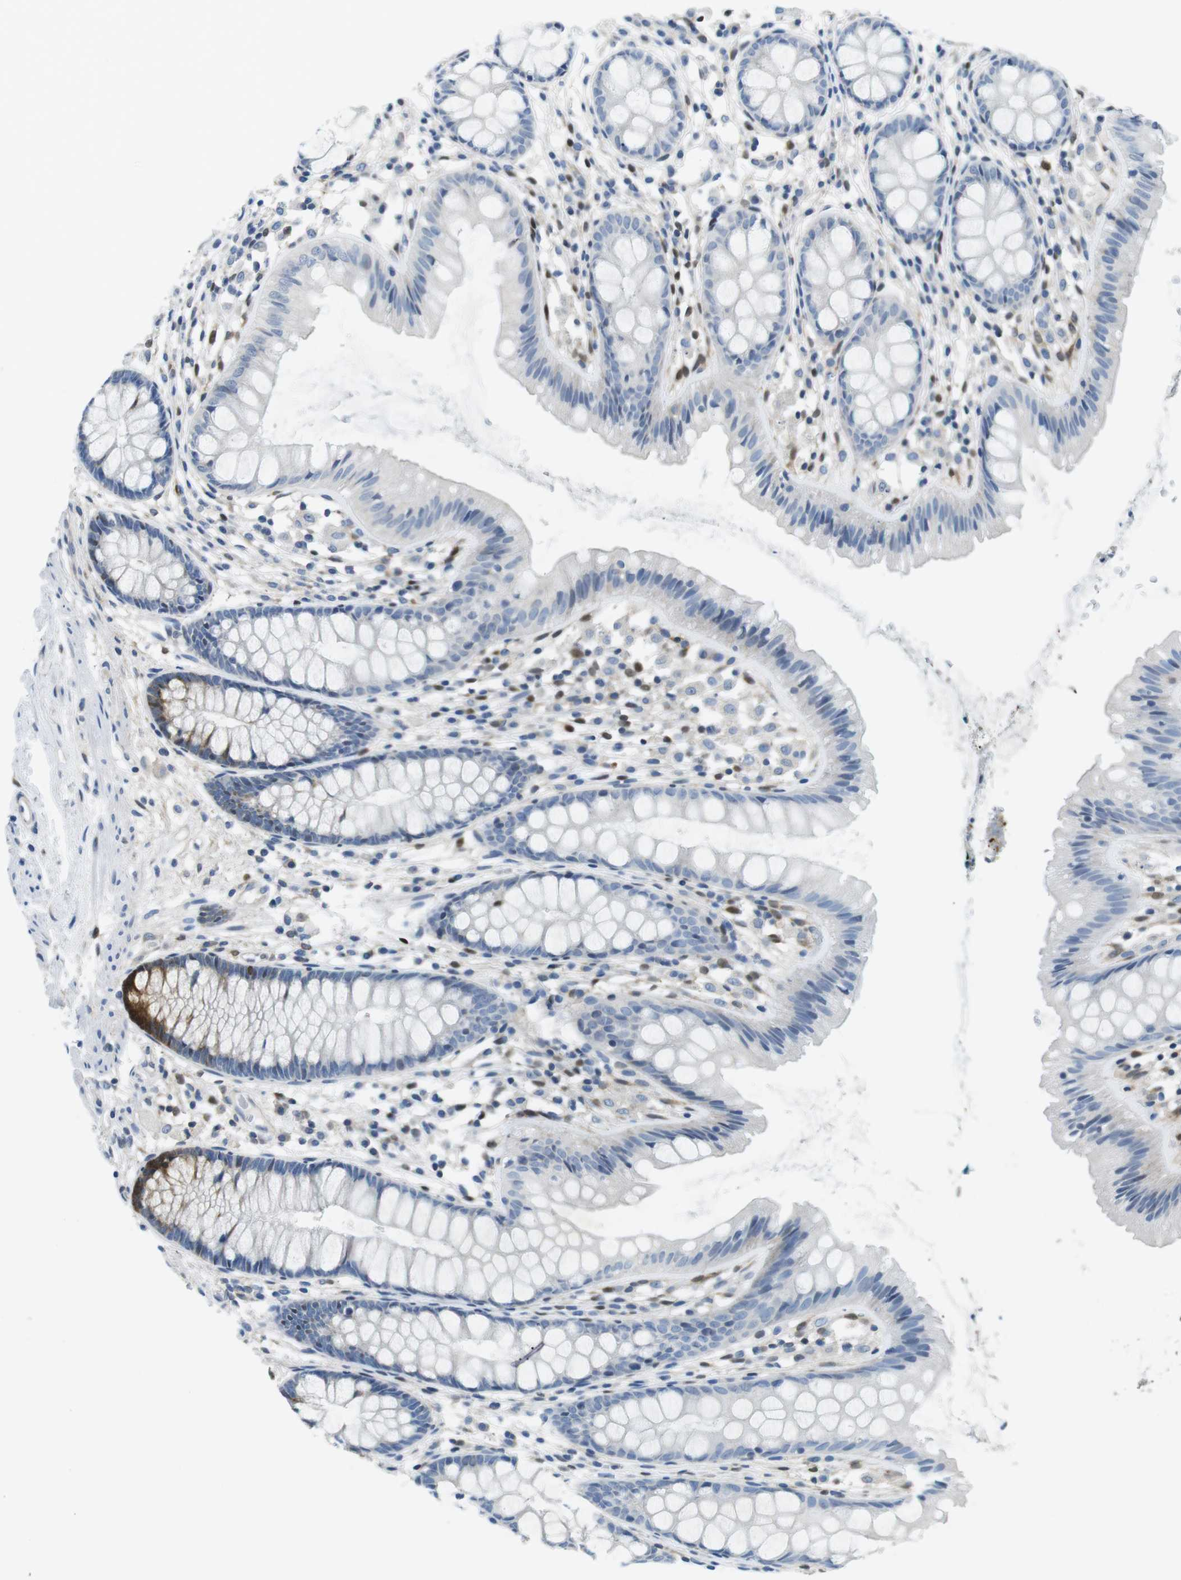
{"staining": {"intensity": "negative", "quantity": "none", "location": "none"}, "tissue": "colon", "cell_type": "Endothelial cells", "image_type": "normal", "snomed": [{"axis": "morphology", "description": "Normal tissue, NOS"}, {"axis": "topography", "description": "Colon"}], "caption": "IHC image of benign colon: colon stained with DAB (3,3'-diaminobenzidine) exhibits no significant protein positivity in endothelial cells. Nuclei are stained in blue.", "gene": "PHLDA1", "patient": {"sex": "female", "age": 56}}